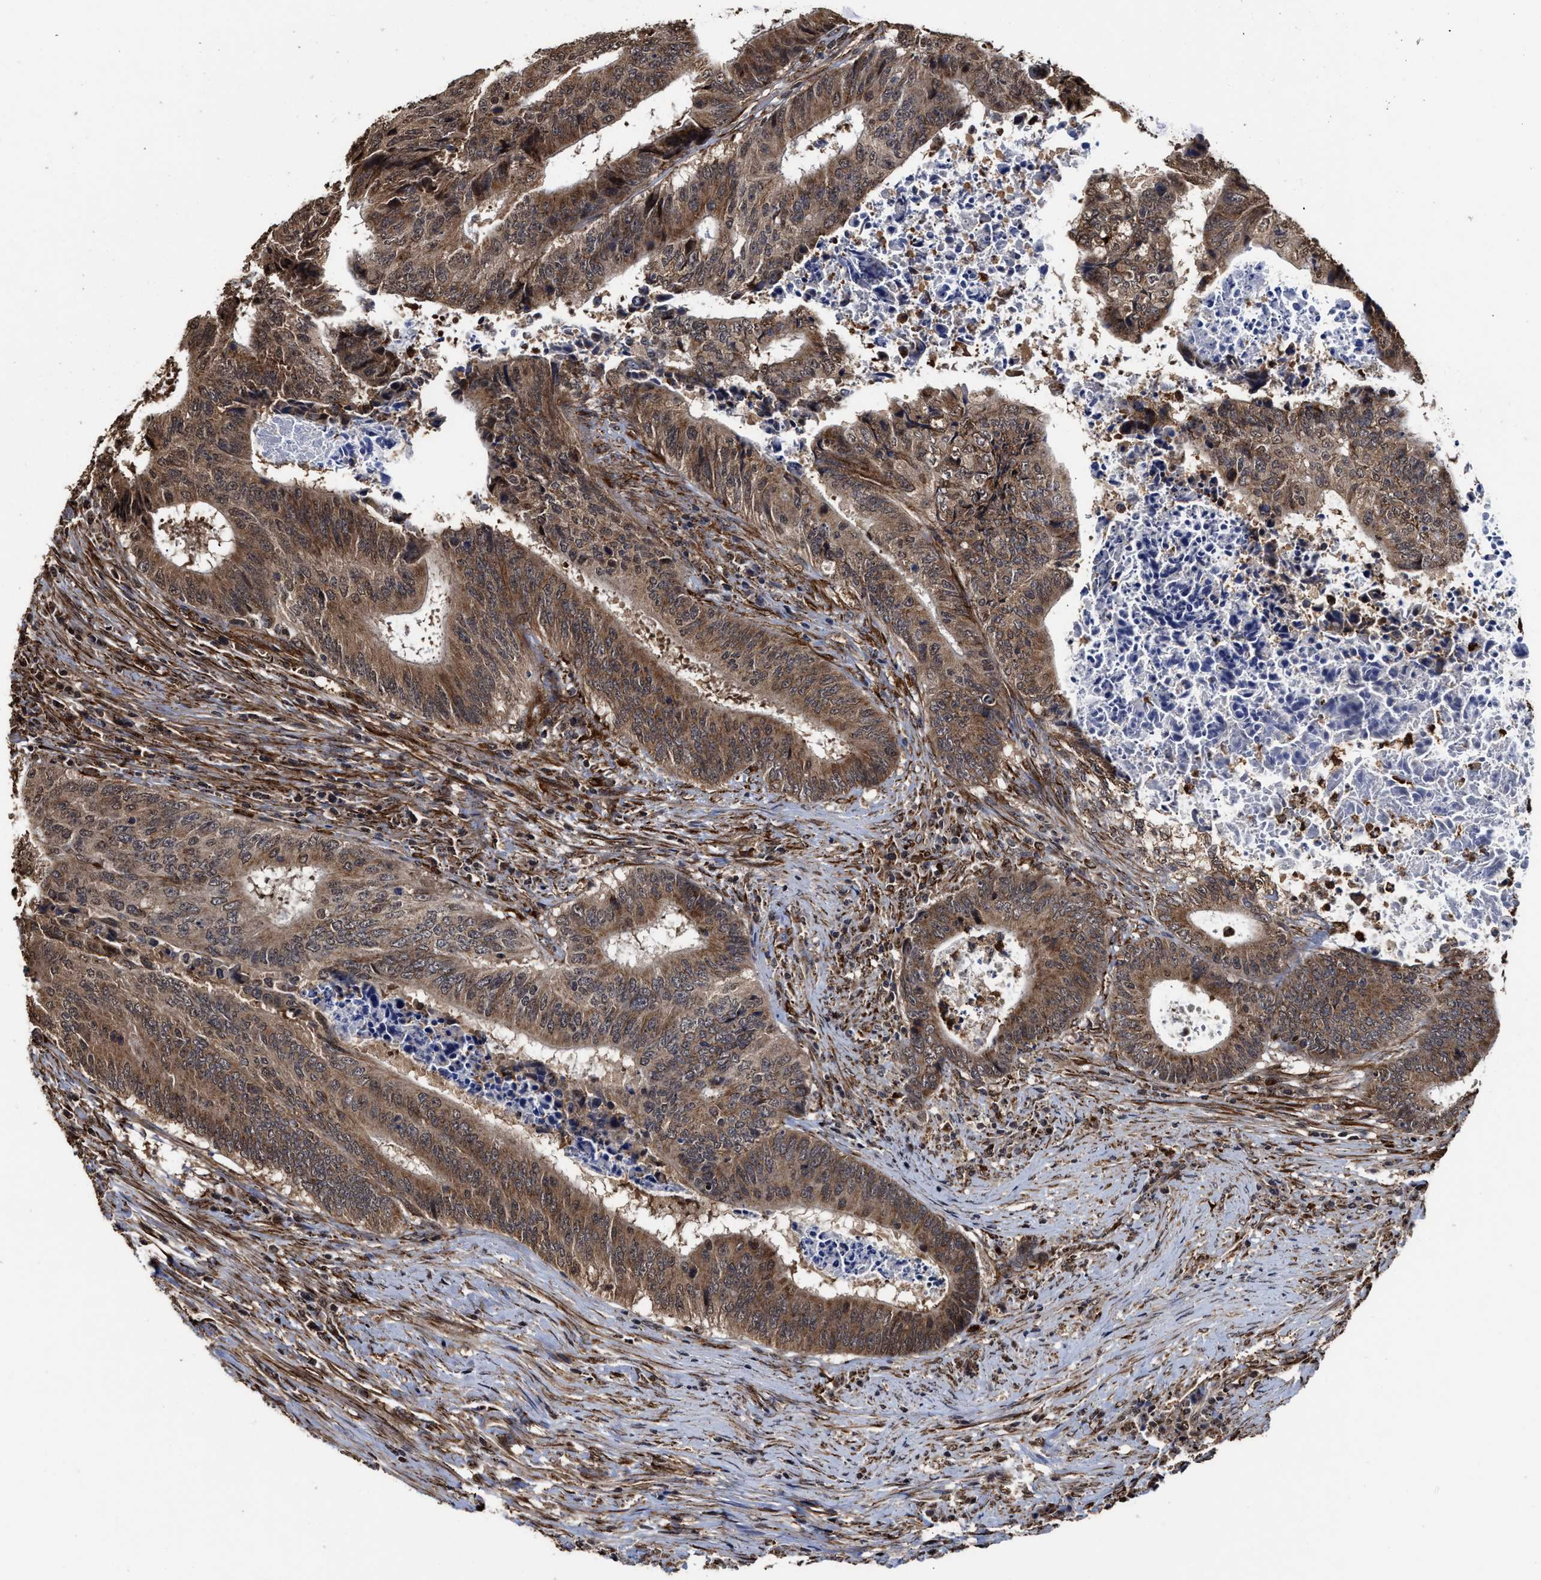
{"staining": {"intensity": "moderate", "quantity": ">75%", "location": "cytoplasmic/membranous"}, "tissue": "colorectal cancer", "cell_type": "Tumor cells", "image_type": "cancer", "snomed": [{"axis": "morphology", "description": "Adenocarcinoma, NOS"}, {"axis": "topography", "description": "Rectum"}], "caption": "An image of adenocarcinoma (colorectal) stained for a protein displays moderate cytoplasmic/membranous brown staining in tumor cells. (IHC, brightfield microscopy, high magnification).", "gene": "SEPTIN2", "patient": {"sex": "male", "age": 72}}